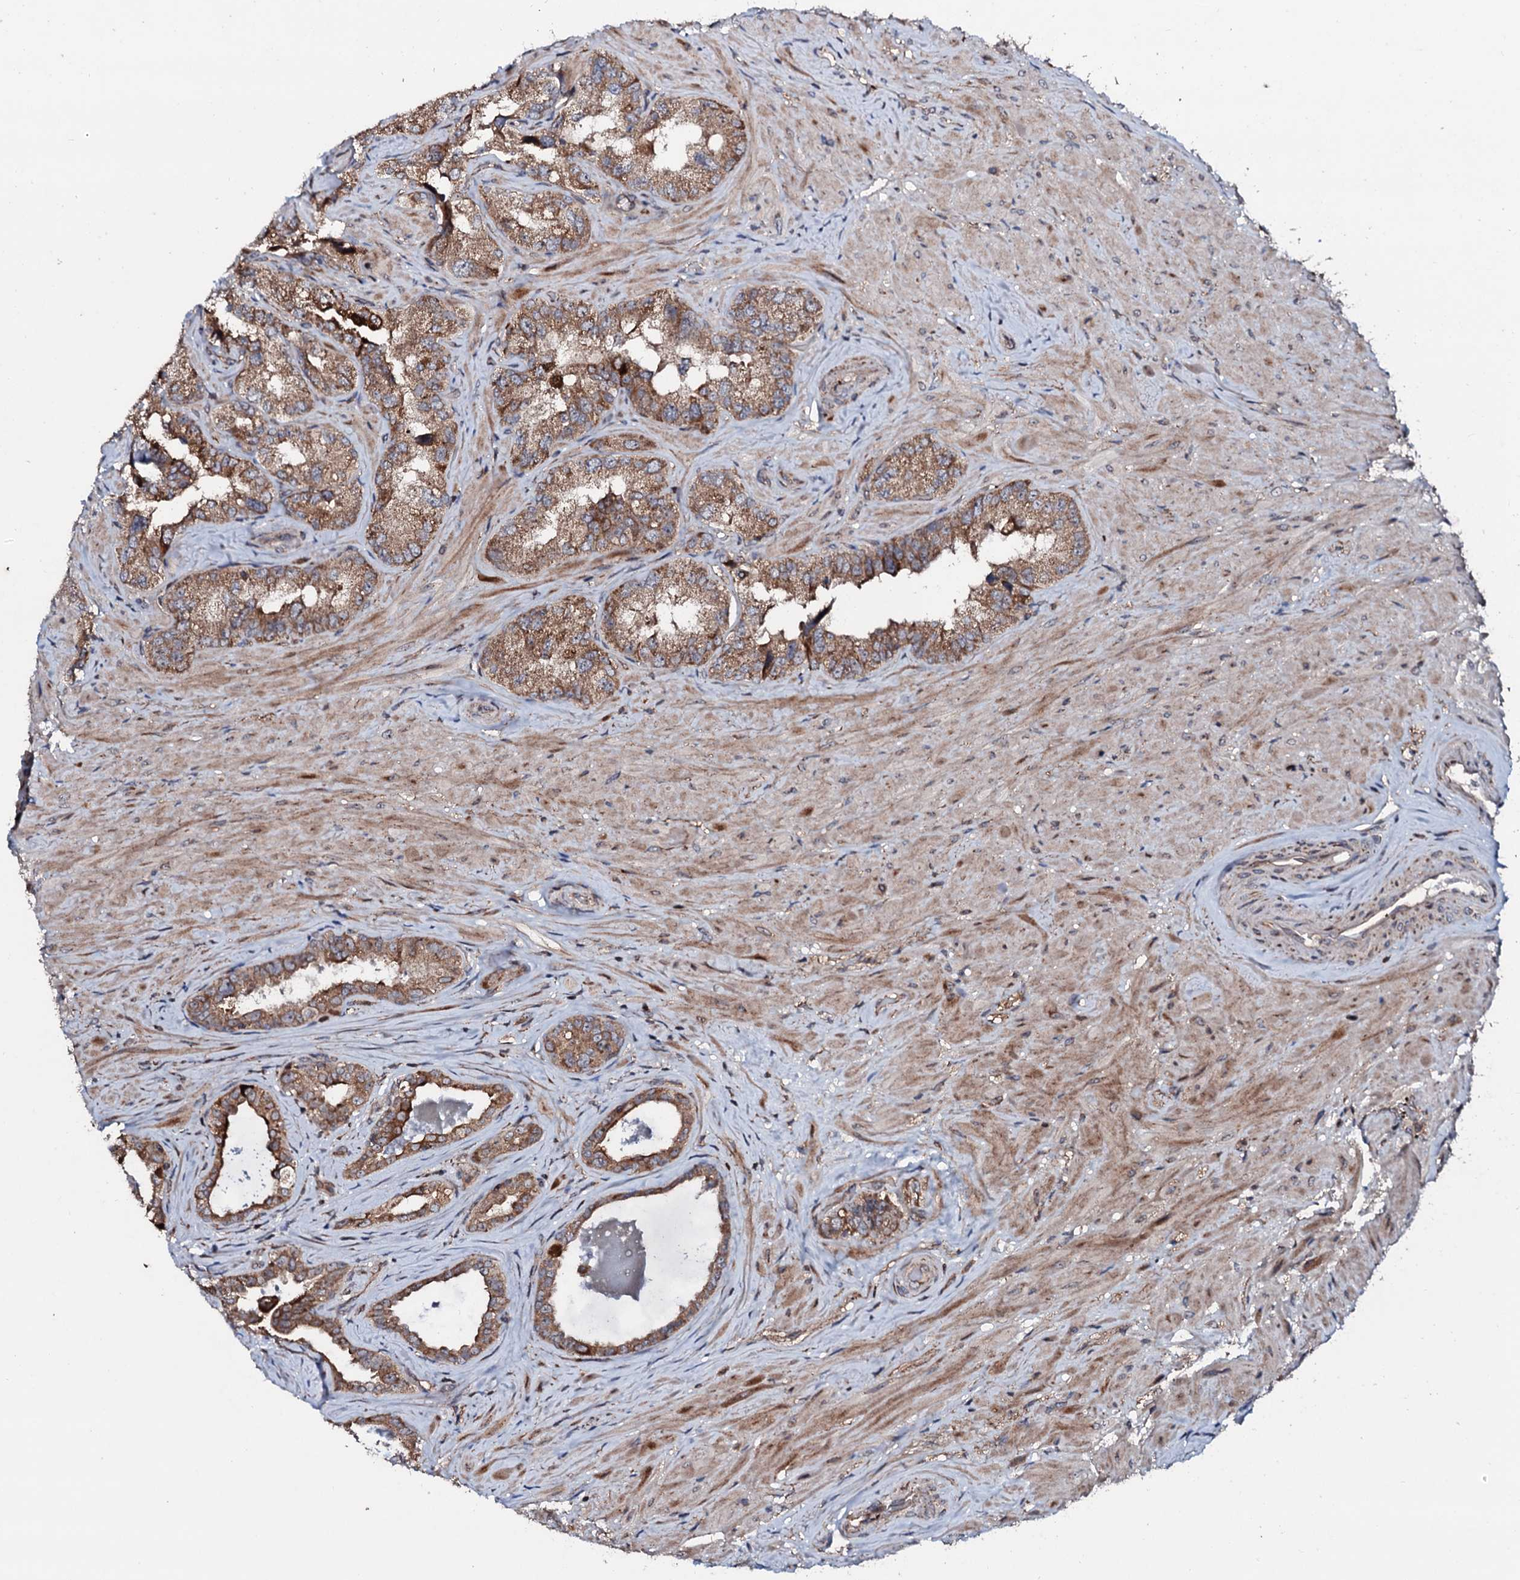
{"staining": {"intensity": "moderate", "quantity": ">75%", "location": "cytoplasmic/membranous"}, "tissue": "seminal vesicle", "cell_type": "Glandular cells", "image_type": "normal", "snomed": [{"axis": "morphology", "description": "Normal tissue, NOS"}, {"axis": "topography", "description": "Seminal veicle"}, {"axis": "topography", "description": "Peripheral nerve tissue"}], "caption": "Benign seminal vesicle exhibits moderate cytoplasmic/membranous positivity in about >75% of glandular cells, visualized by immunohistochemistry.", "gene": "ENSG00000256591", "patient": {"sex": "male", "age": 67}}